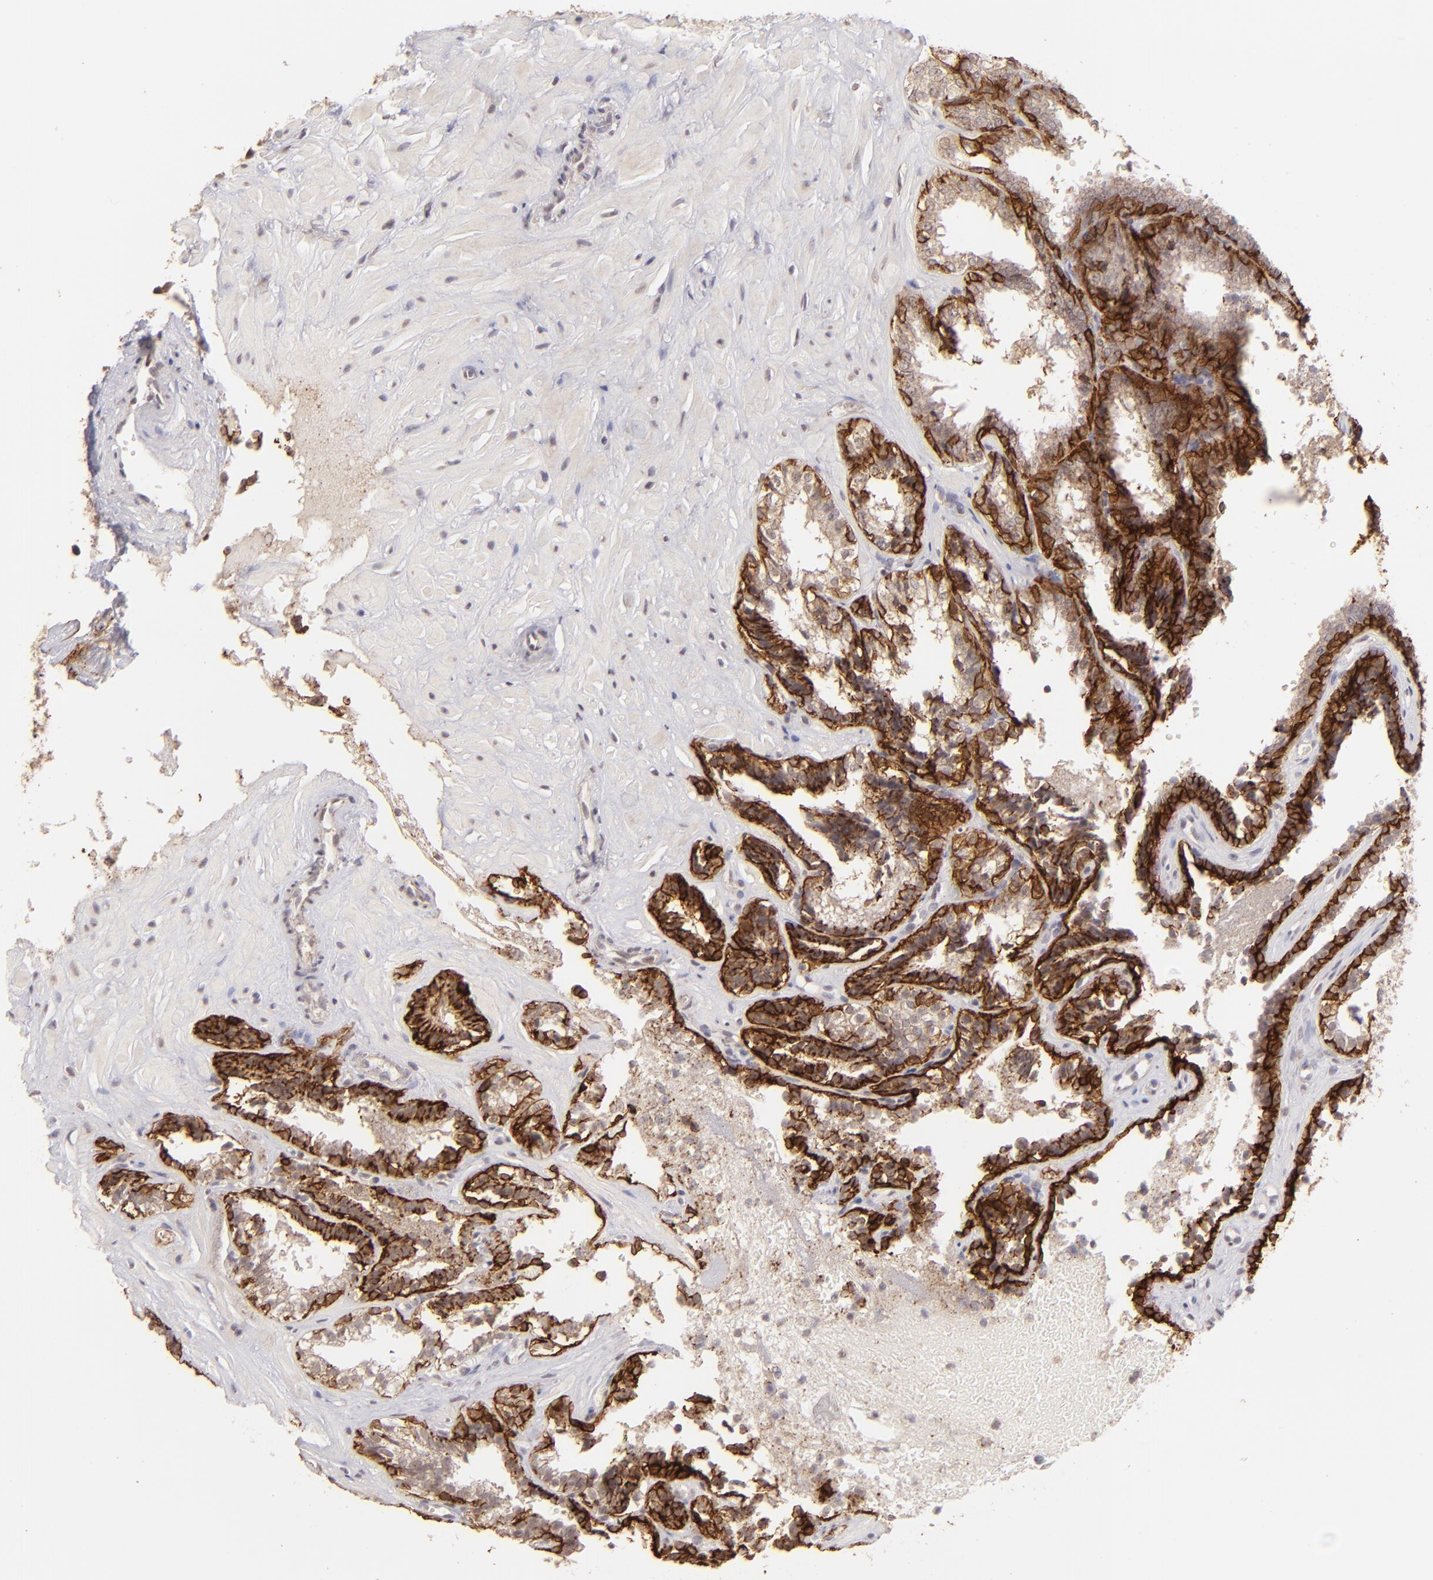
{"staining": {"intensity": "strong", "quantity": ">75%", "location": "cytoplasmic/membranous"}, "tissue": "seminal vesicle", "cell_type": "Glandular cells", "image_type": "normal", "snomed": [{"axis": "morphology", "description": "Normal tissue, NOS"}, {"axis": "topography", "description": "Seminal veicle"}], "caption": "Human seminal vesicle stained for a protein (brown) displays strong cytoplasmic/membranous positive expression in approximately >75% of glandular cells.", "gene": "CLDN1", "patient": {"sex": "male", "age": 26}}